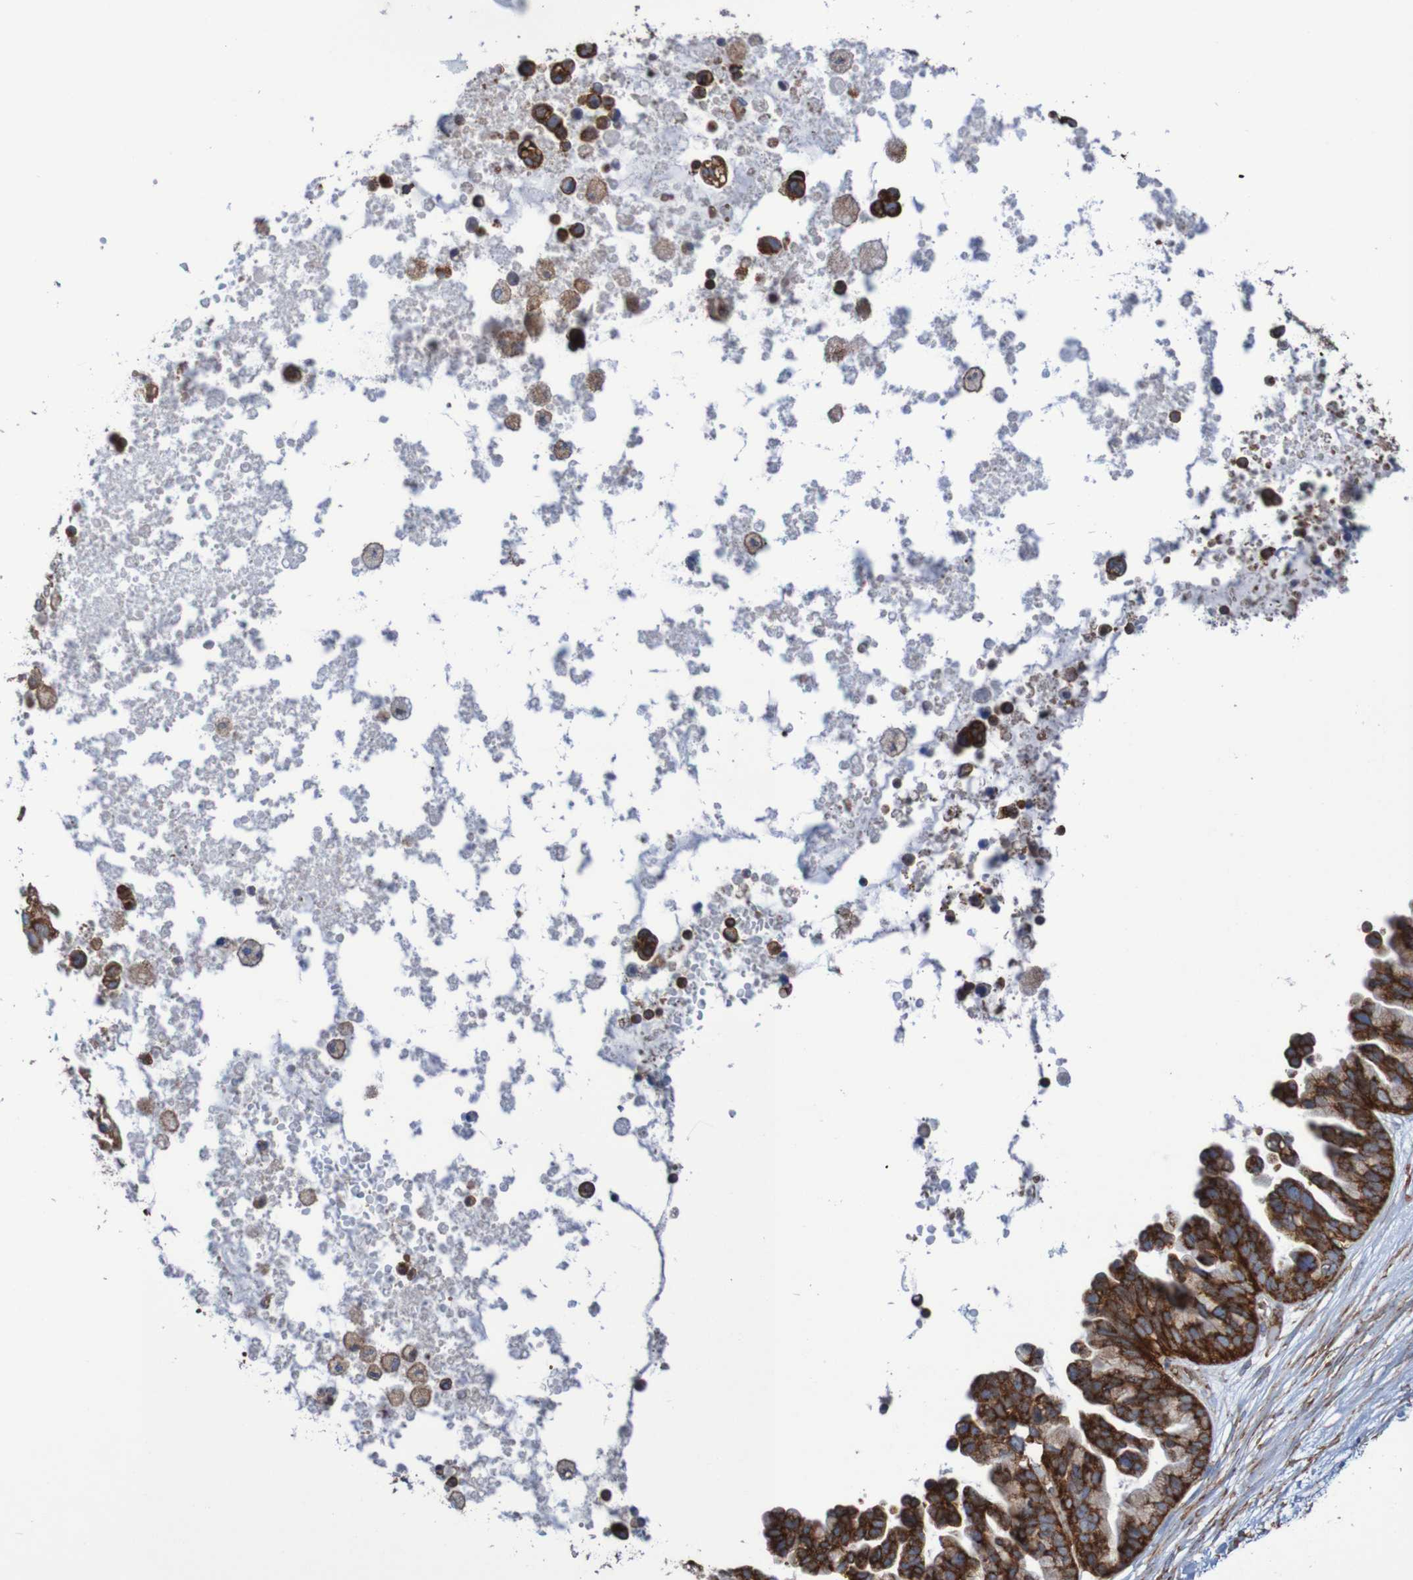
{"staining": {"intensity": "strong", "quantity": ">75%", "location": "cytoplasmic/membranous"}, "tissue": "ovarian cancer", "cell_type": "Tumor cells", "image_type": "cancer", "snomed": [{"axis": "morphology", "description": "Cystadenocarcinoma, serous, NOS"}, {"axis": "topography", "description": "Ovary"}], "caption": "Ovarian cancer (serous cystadenocarcinoma) stained for a protein (brown) displays strong cytoplasmic/membranous positive expression in approximately >75% of tumor cells.", "gene": "FXR2", "patient": {"sex": "female", "age": 56}}